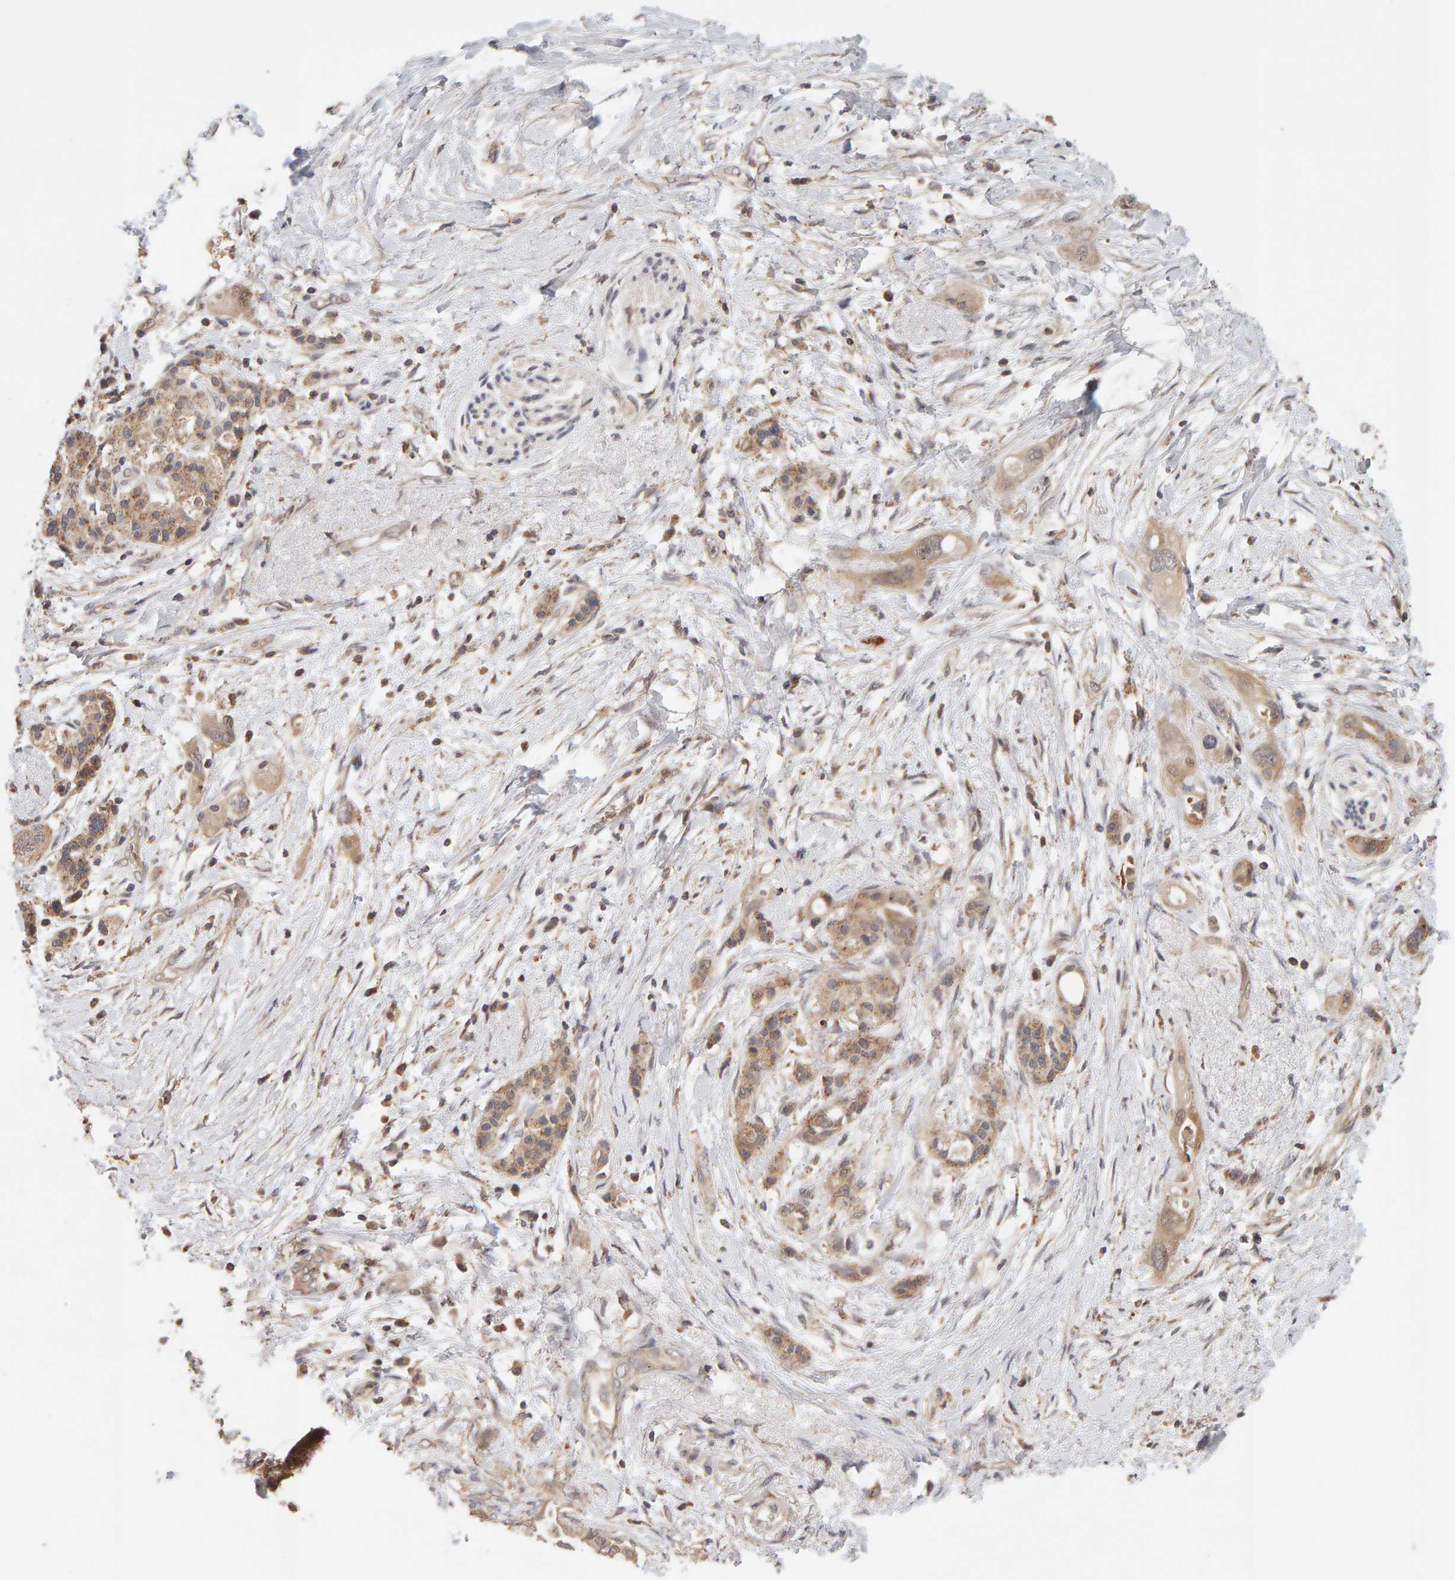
{"staining": {"intensity": "weak", "quantity": ">75%", "location": "cytoplasmic/membranous"}, "tissue": "pancreatic cancer", "cell_type": "Tumor cells", "image_type": "cancer", "snomed": [{"axis": "morphology", "description": "Adenocarcinoma, NOS"}, {"axis": "topography", "description": "Pancreas"}], "caption": "This is a micrograph of IHC staining of pancreatic cancer, which shows weak expression in the cytoplasmic/membranous of tumor cells.", "gene": "DNAJC7", "patient": {"sex": "female", "age": 56}}